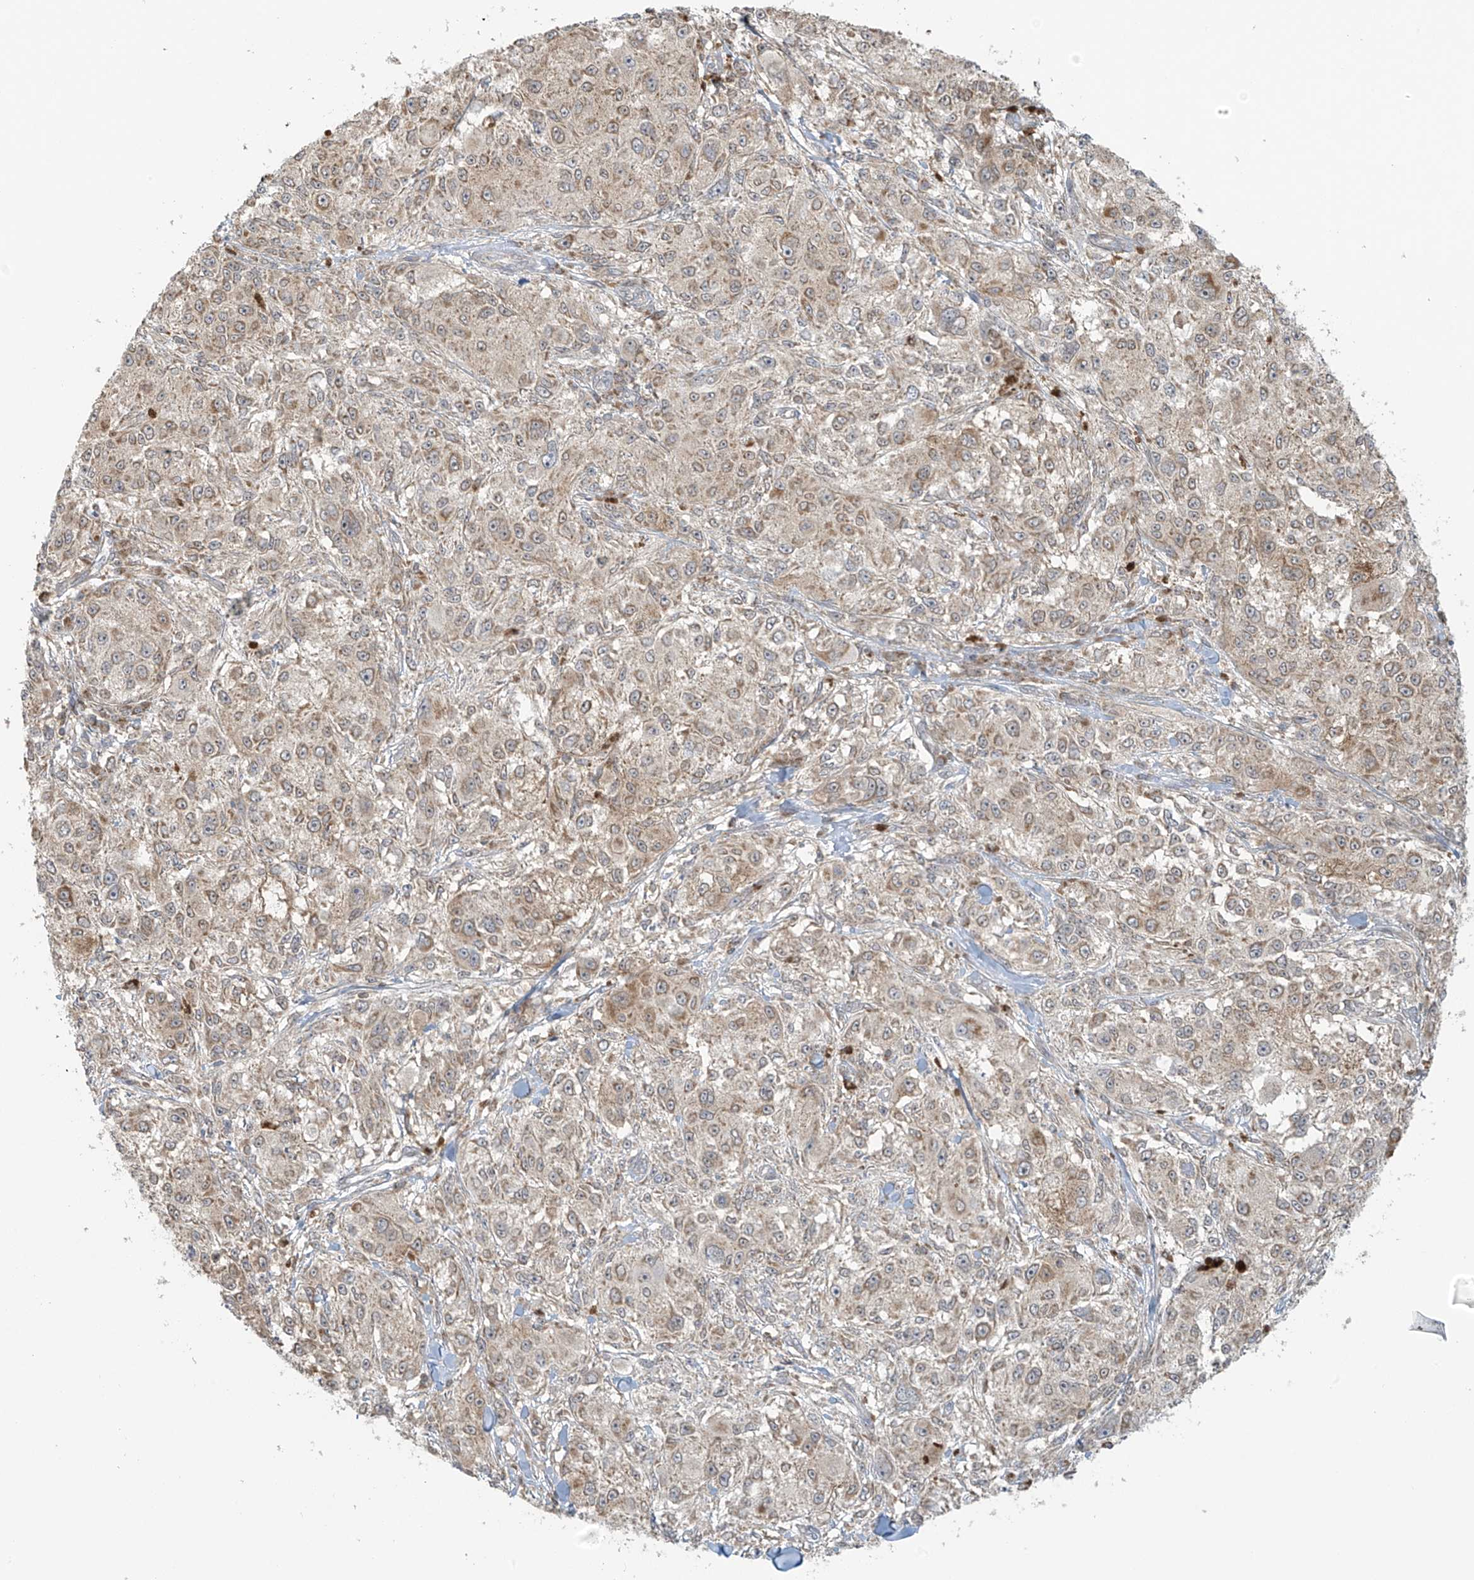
{"staining": {"intensity": "weak", "quantity": "25%-75%", "location": "cytoplasmic/membranous"}, "tissue": "melanoma", "cell_type": "Tumor cells", "image_type": "cancer", "snomed": [{"axis": "morphology", "description": "Necrosis, NOS"}, {"axis": "morphology", "description": "Malignant melanoma, NOS"}, {"axis": "topography", "description": "Skin"}], "caption": "Immunohistochemistry staining of melanoma, which exhibits low levels of weak cytoplasmic/membranous staining in approximately 25%-75% of tumor cells indicating weak cytoplasmic/membranous protein expression. The staining was performed using DAB (3,3'-diaminobenzidine) (brown) for protein detection and nuclei were counterstained in hematoxylin (blue).", "gene": "HDDC2", "patient": {"sex": "female", "age": 87}}